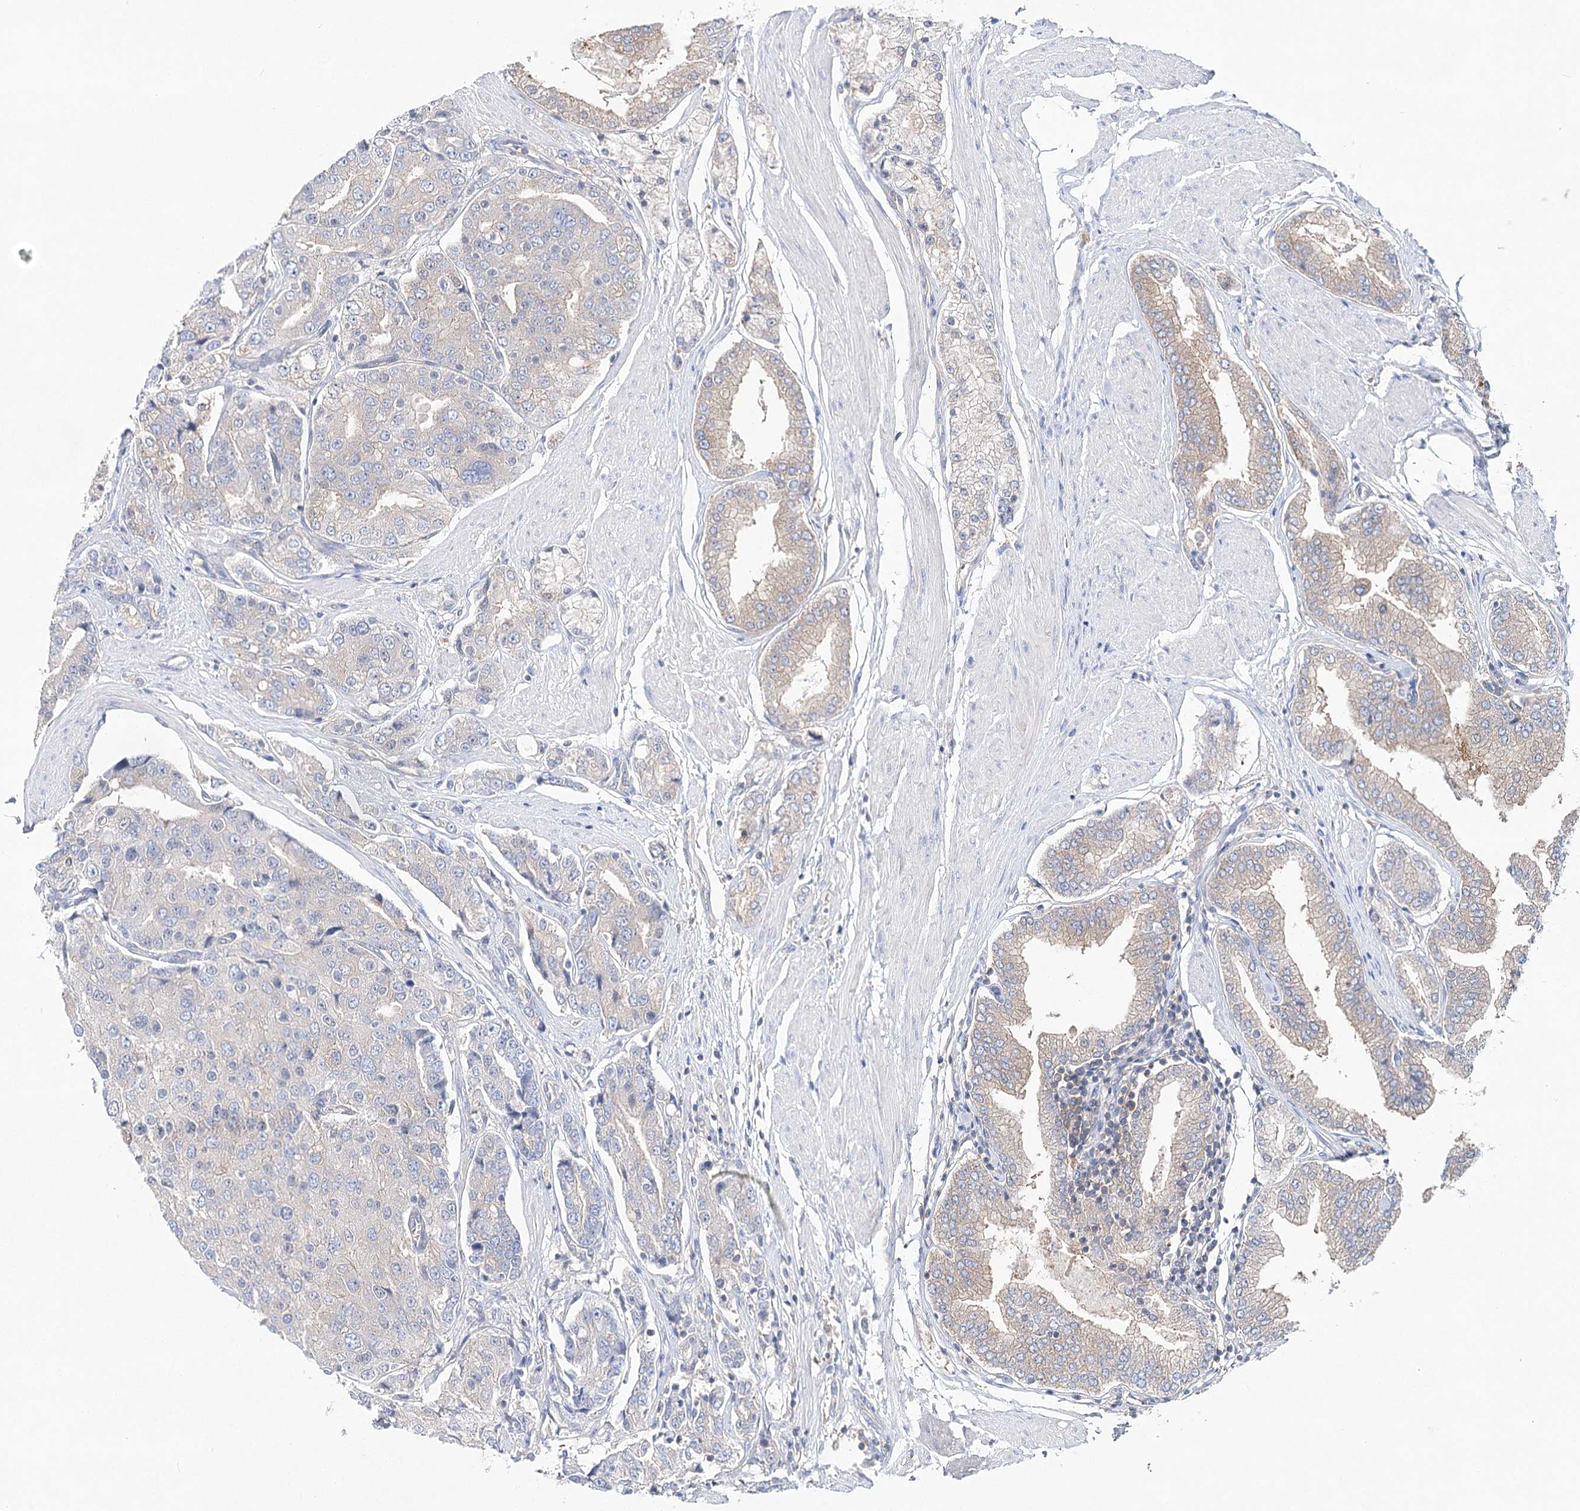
{"staining": {"intensity": "negative", "quantity": "none", "location": "none"}, "tissue": "prostate cancer", "cell_type": "Tumor cells", "image_type": "cancer", "snomed": [{"axis": "morphology", "description": "Adenocarcinoma, High grade"}, {"axis": "topography", "description": "Prostate"}], "caption": "IHC image of human prostate high-grade adenocarcinoma stained for a protein (brown), which reveals no staining in tumor cells.", "gene": "ABRAXAS2", "patient": {"sex": "male", "age": 50}}